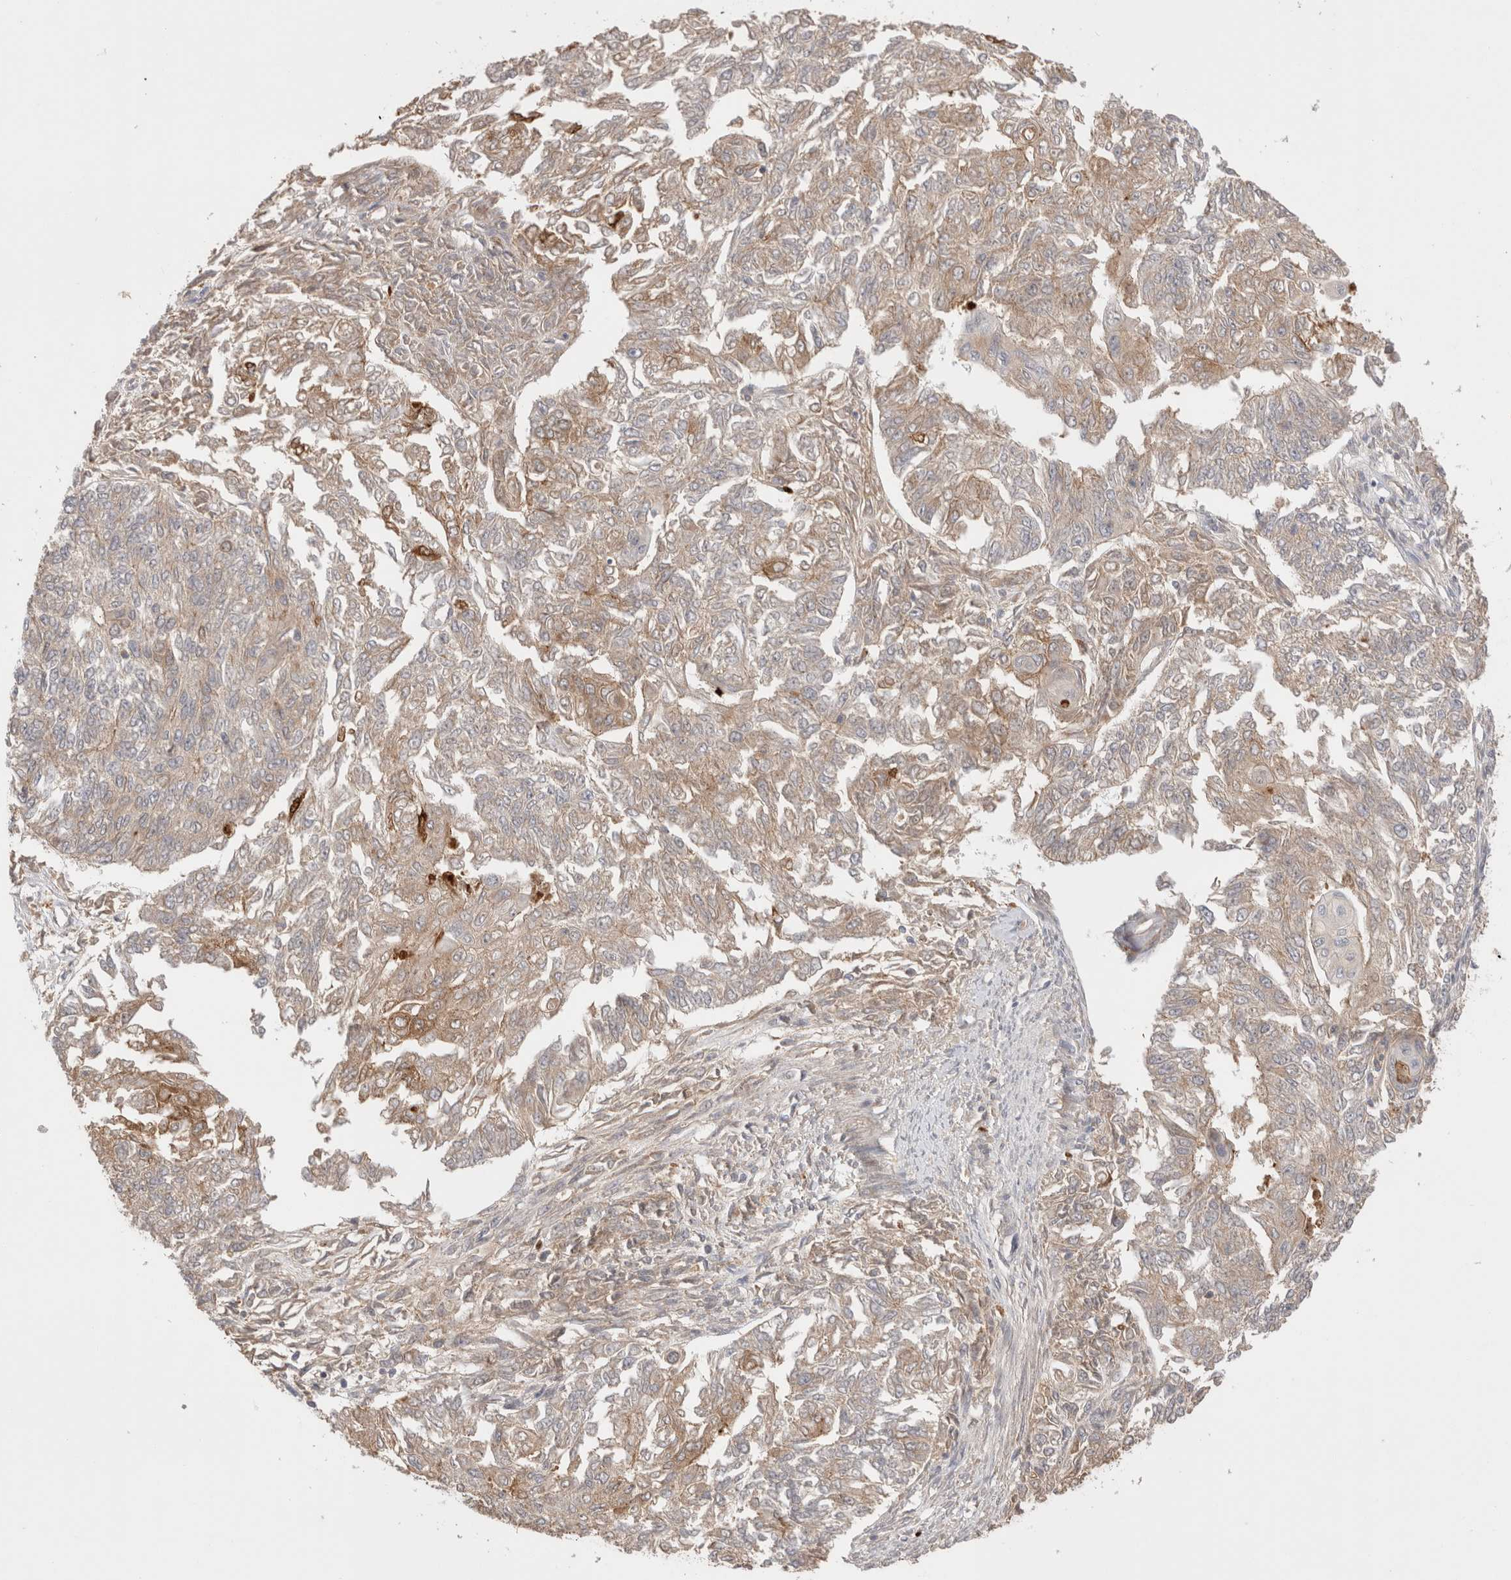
{"staining": {"intensity": "weak", "quantity": ">75%", "location": "cytoplasmic/membranous"}, "tissue": "endometrial cancer", "cell_type": "Tumor cells", "image_type": "cancer", "snomed": [{"axis": "morphology", "description": "Adenocarcinoma, NOS"}, {"axis": "topography", "description": "Endometrium"}], "caption": "Brown immunohistochemical staining in adenocarcinoma (endometrial) shows weak cytoplasmic/membranous expression in about >75% of tumor cells. The protein of interest is stained brown, and the nuclei are stained in blue (DAB IHC with brightfield microscopy, high magnification).", "gene": "VPS28", "patient": {"sex": "female", "age": 32}}